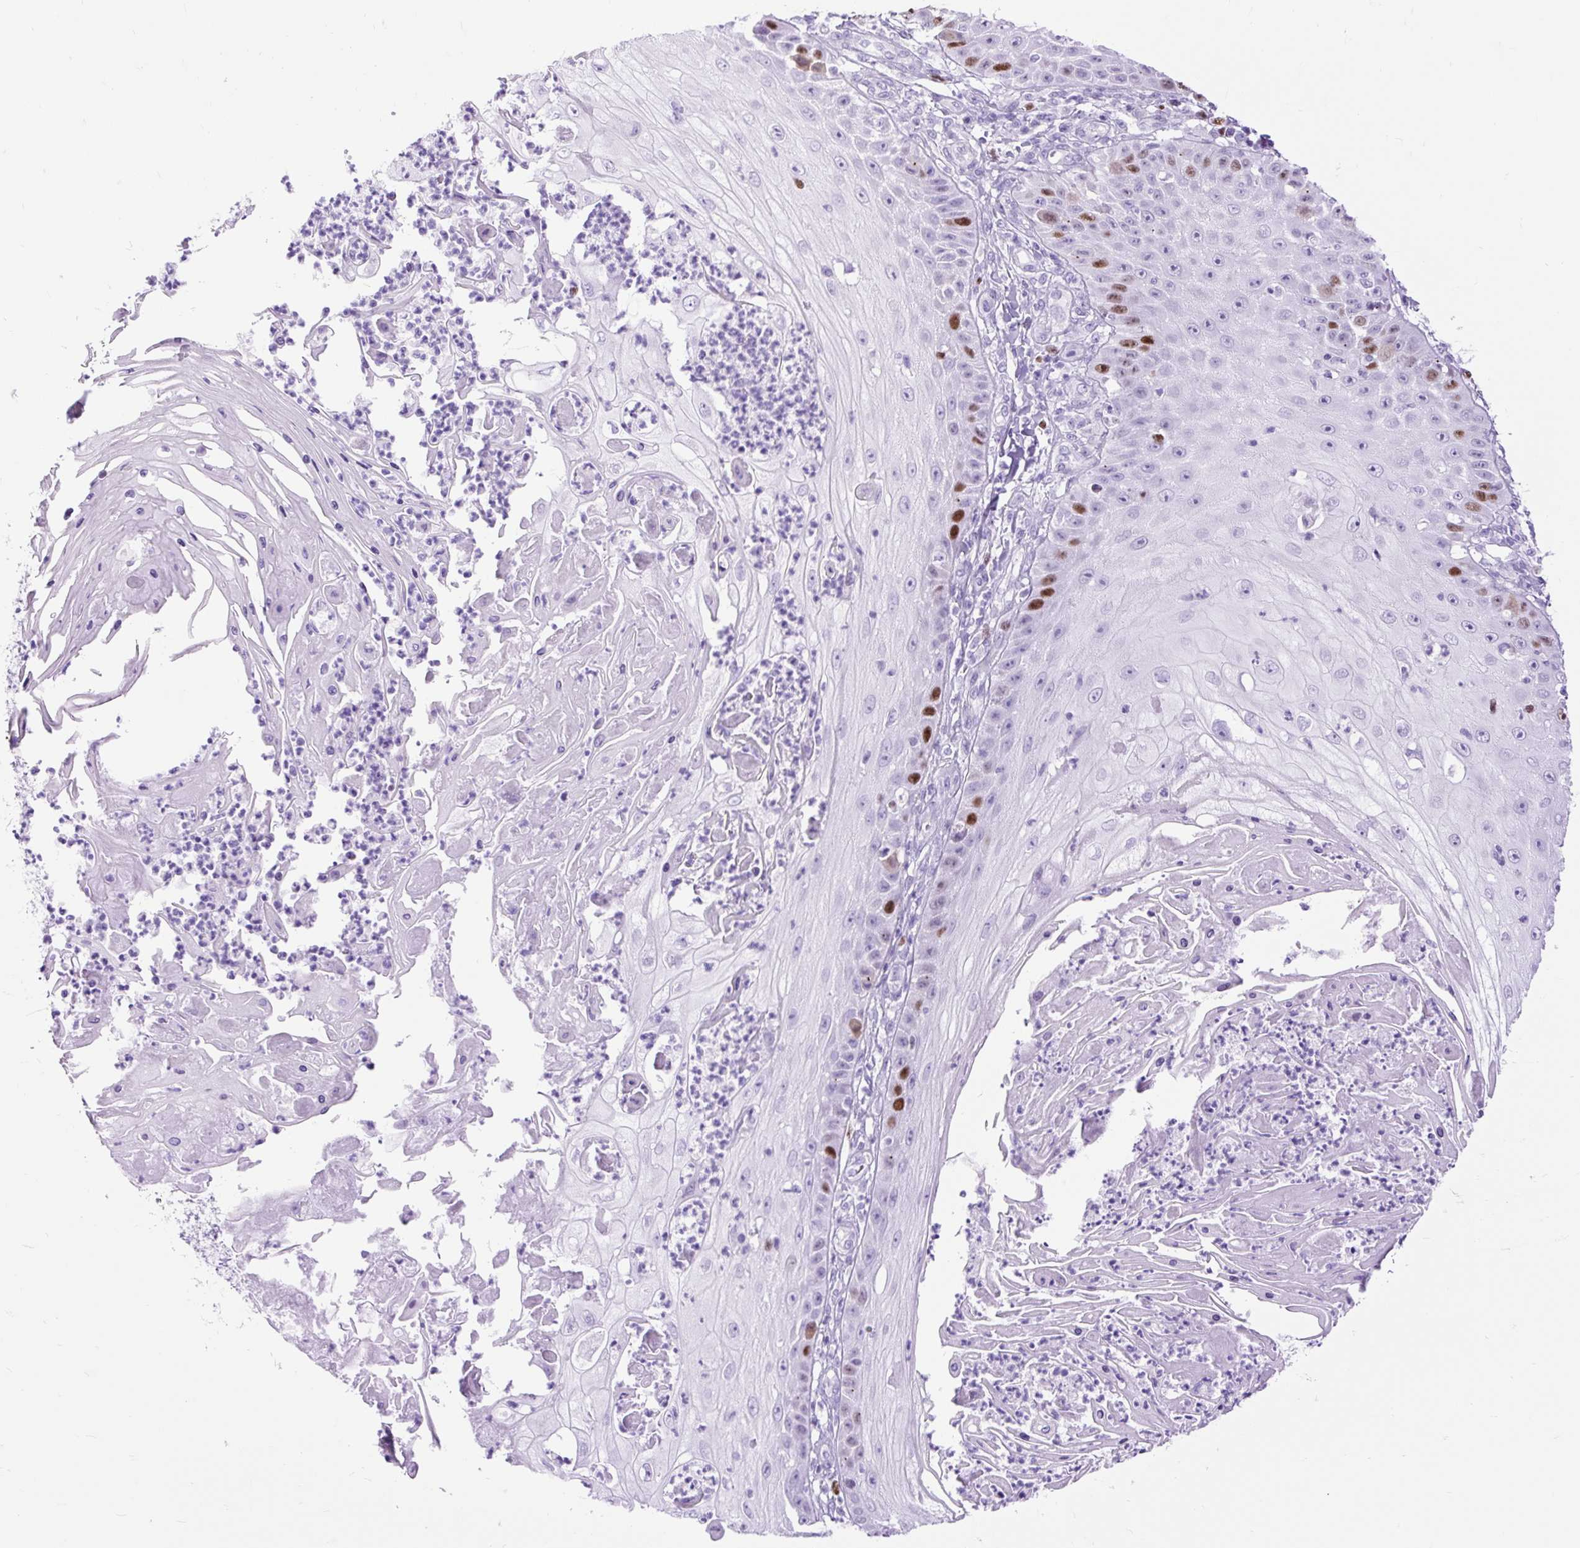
{"staining": {"intensity": "strong", "quantity": "<25%", "location": "nuclear"}, "tissue": "skin cancer", "cell_type": "Tumor cells", "image_type": "cancer", "snomed": [{"axis": "morphology", "description": "Squamous cell carcinoma, NOS"}, {"axis": "topography", "description": "Skin"}], "caption": "Skin cancer (squamous cell carcinoma) stained with immunohistochemistry reveals strong nuclear expression in approximately <25% of tumor cells.", "gene": "RACGAP1", "patient": {"sex": "male", "age": 70}}